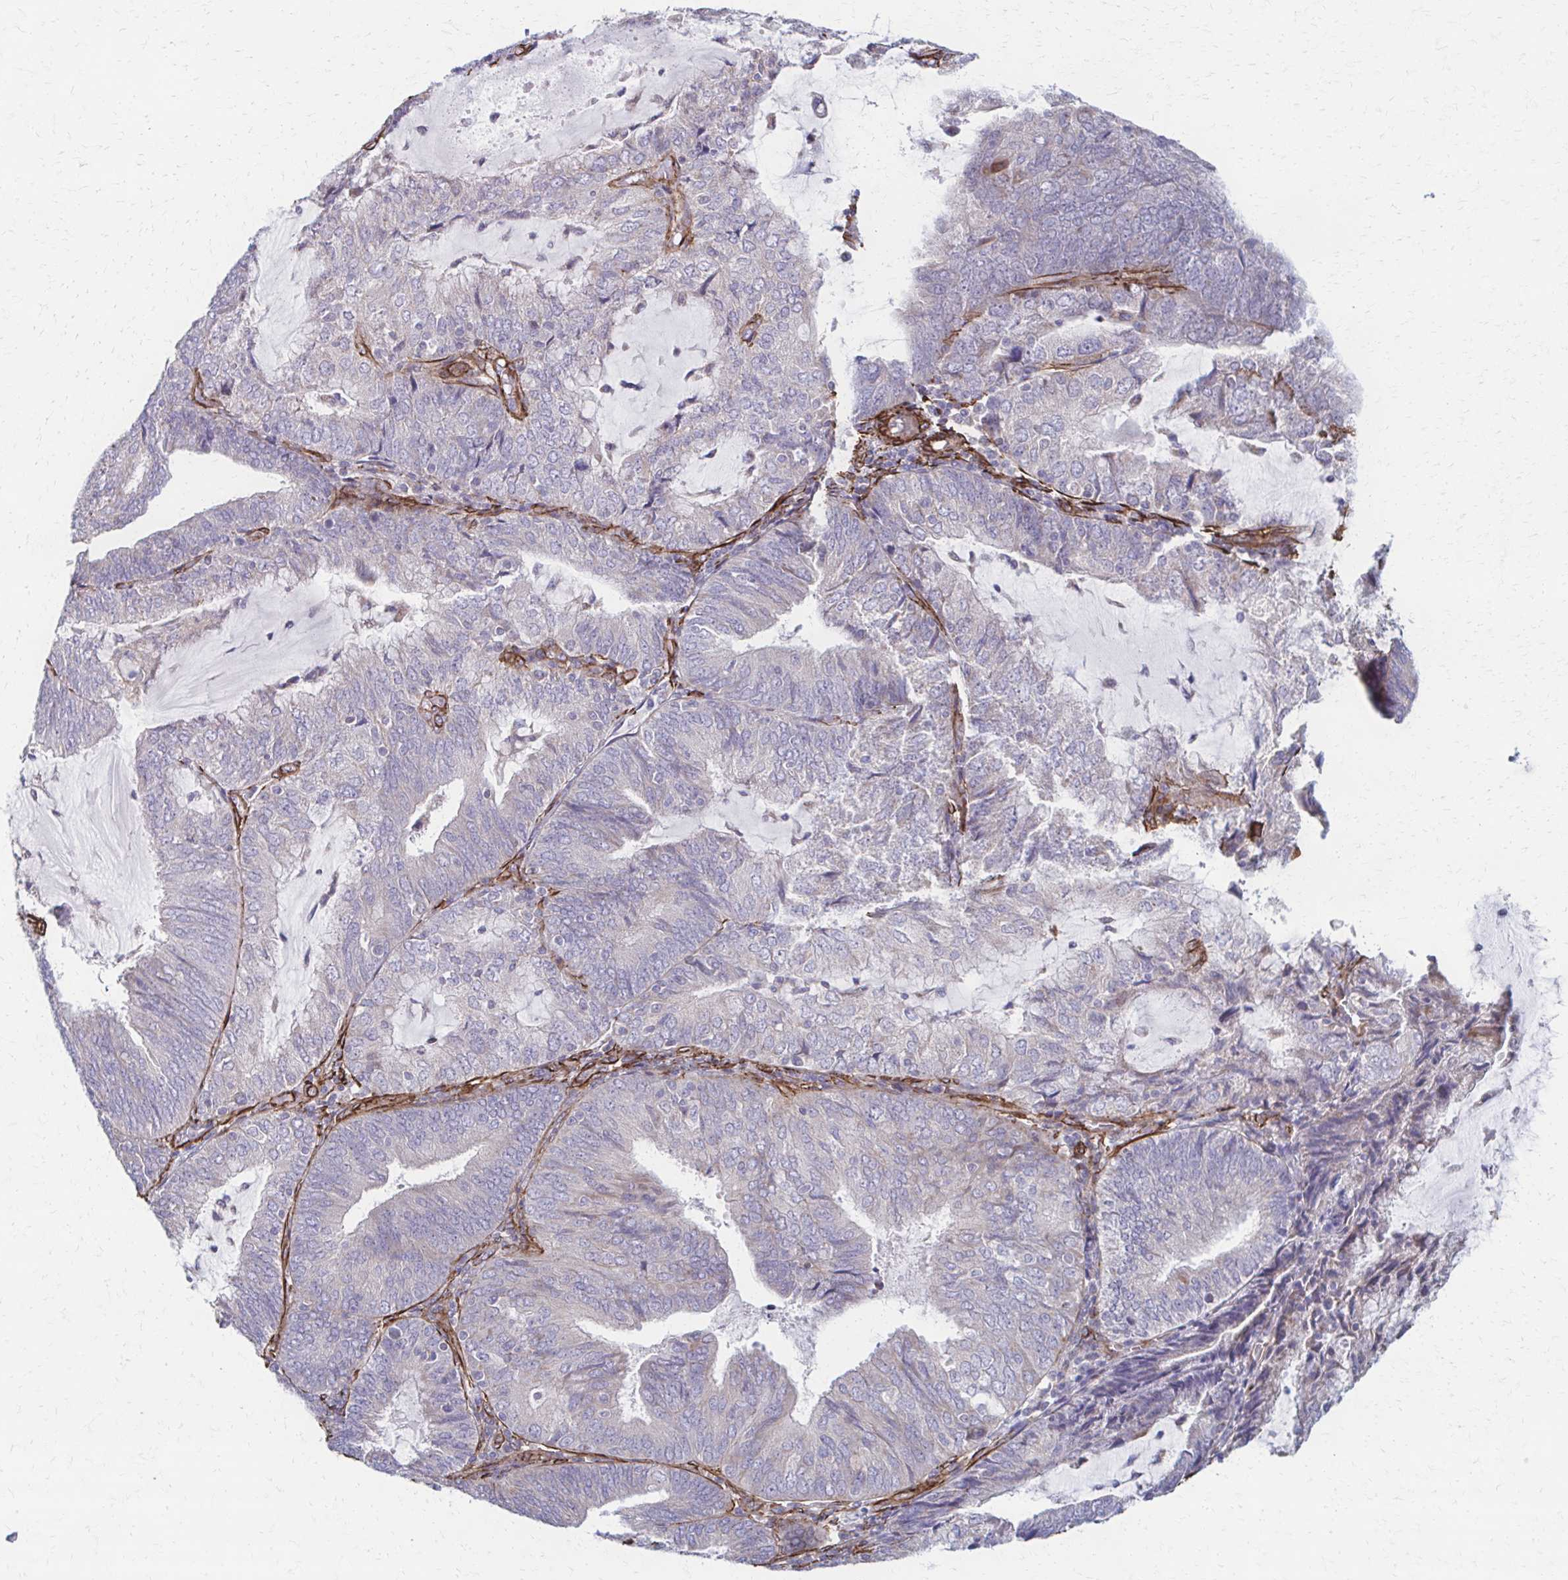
{"staining": {"intensity": "negative", "quantity": "none", "location": "none"}, "tissue": "endometrial cancer", "cell_type": "Tumor cells", "image_type": "cancer", "snomed": [{"axis": "morphology", "description": "Adenocarcinoma, NOS"}, {"axis": "topography", "description": "Endometrium"}], "caption": "Human endometrial cancer stained for a protein using IHC displays no expression in tumor cells.", "gene": "TIMMDC1", "patient": {"sex": "female", "age": 81}}